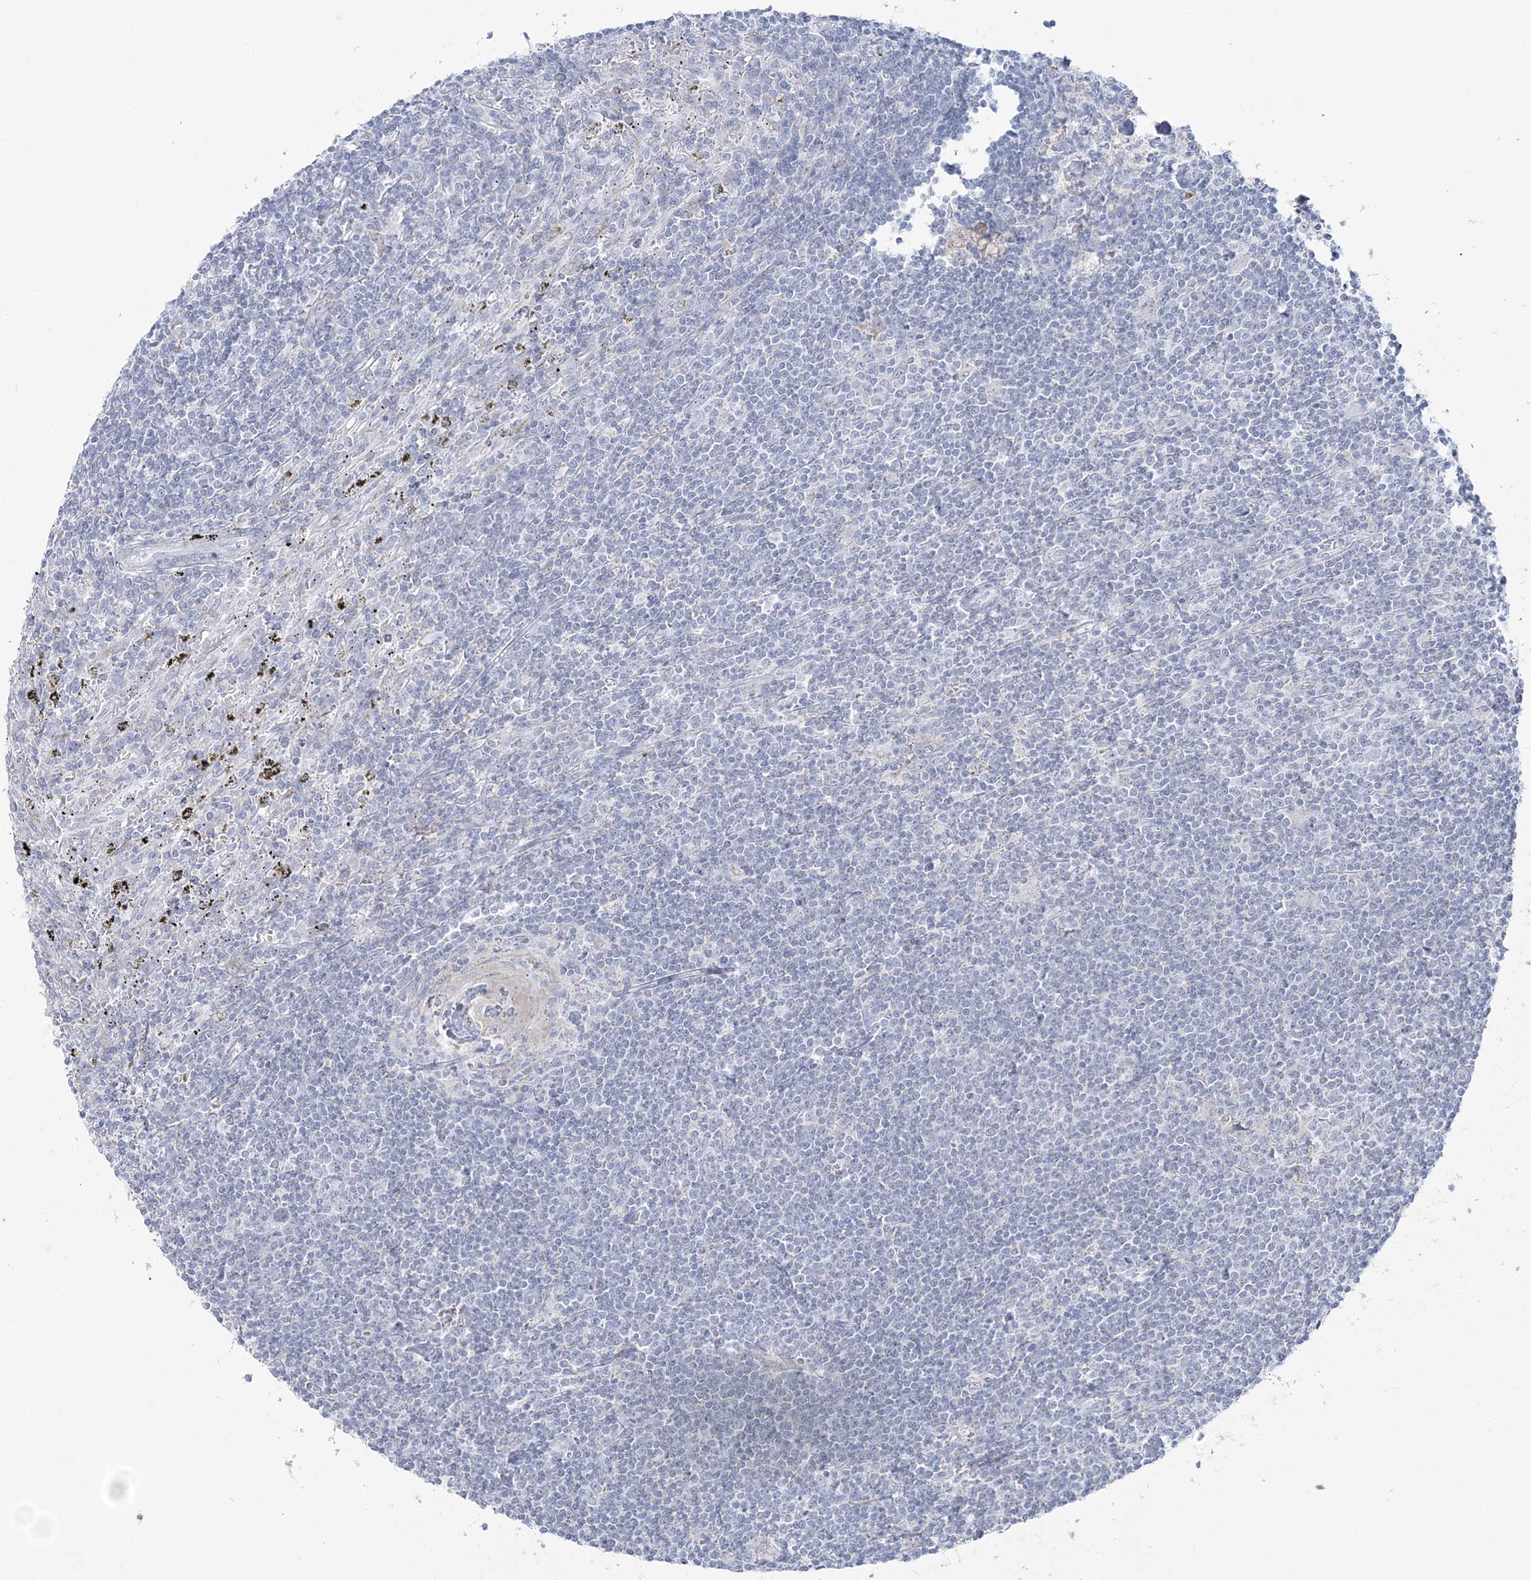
{"staining": {"intensity": "negative", "quantity": "none", "location": "none"}, "tissue": "lymphoma", "cell_type": "Tumor cells", "image_type": "cancer", "snomed": [{"axis": "morphology", "description": "Malignant lymphoma, non-Hodgkin's type, Low grade"}, {"axis": "topography", "description": "Spleen"}], "caption": "Immunohistochemistry of human malignant lymphoma, non-Hodgkin's type (low-grade) reveals no staining in tumor cells.", "gene": "ZNF843", "patient": {"sex": "male", "age": 76}}